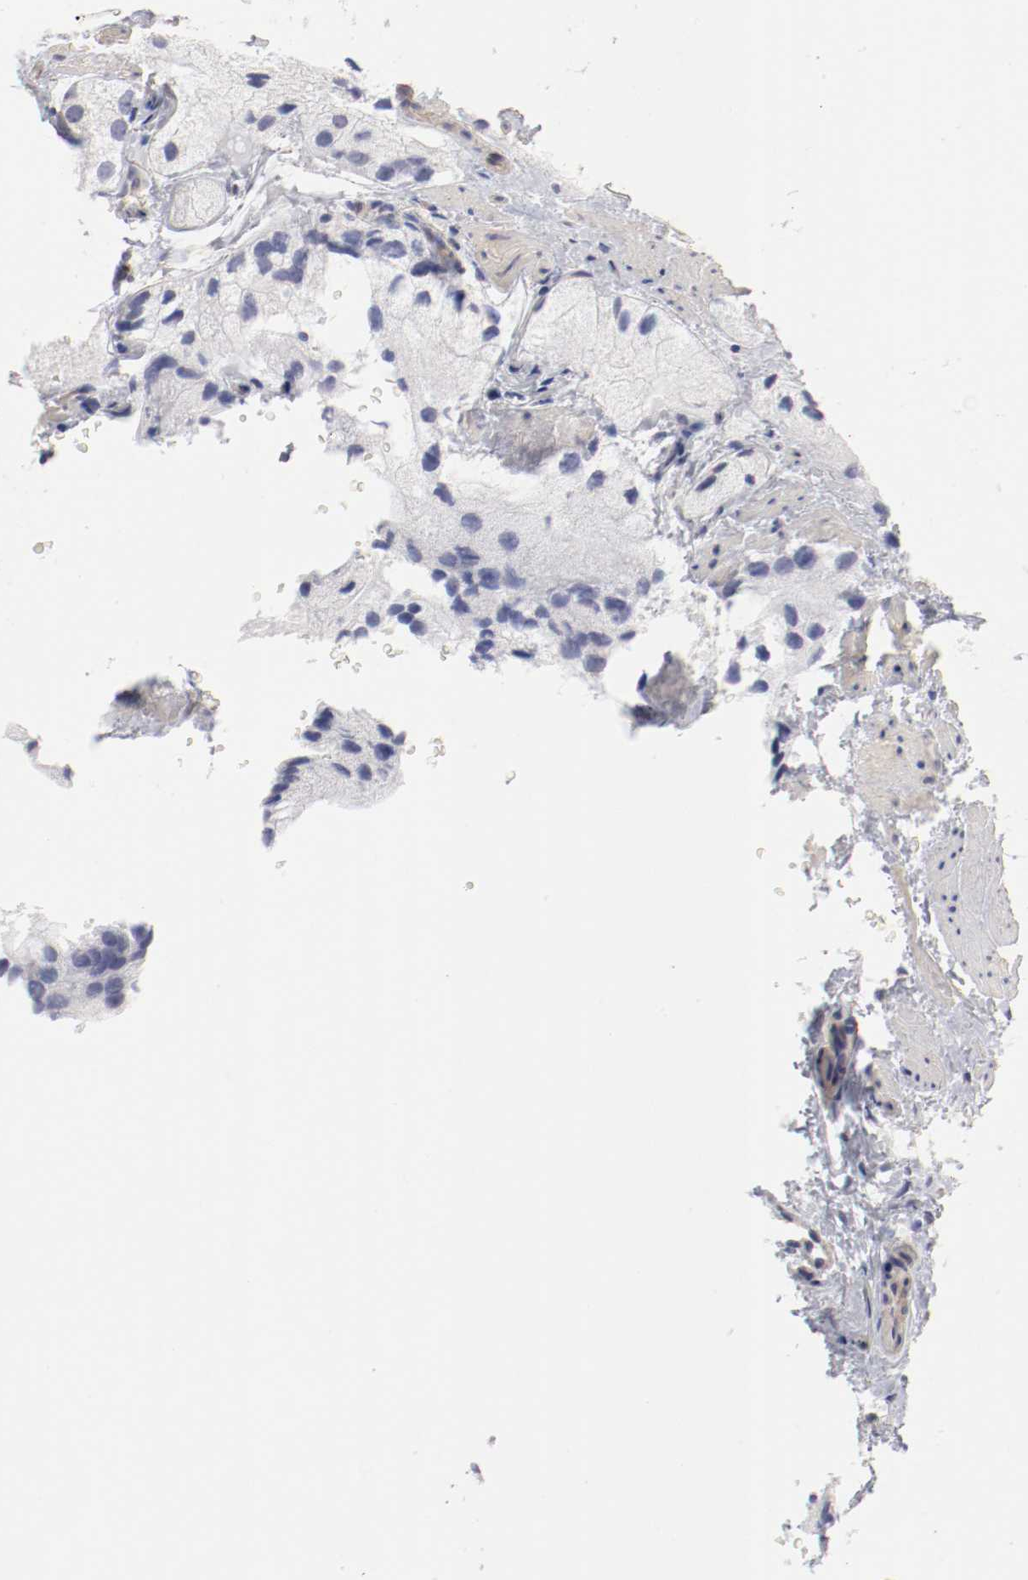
{"staining": {"intensity": "negative", "quantity": "none", "location": "none"}, "tissue": "prostate cancer", "cell_type": "Tumor cells", "image_type": "cancer", "snomed": [{"axis": "morphology", "description": "Adenocarcinoma, Low grade"}, {"axis": "topography", "description": "Prostate"}], "caption": "Low-grade adenocarcinoma (prostate) was stained to show a protein in brown. There is no significant expression in tumor cells.", "gene": "LAX1", "patient": {"sex": "male", "age": 69}}